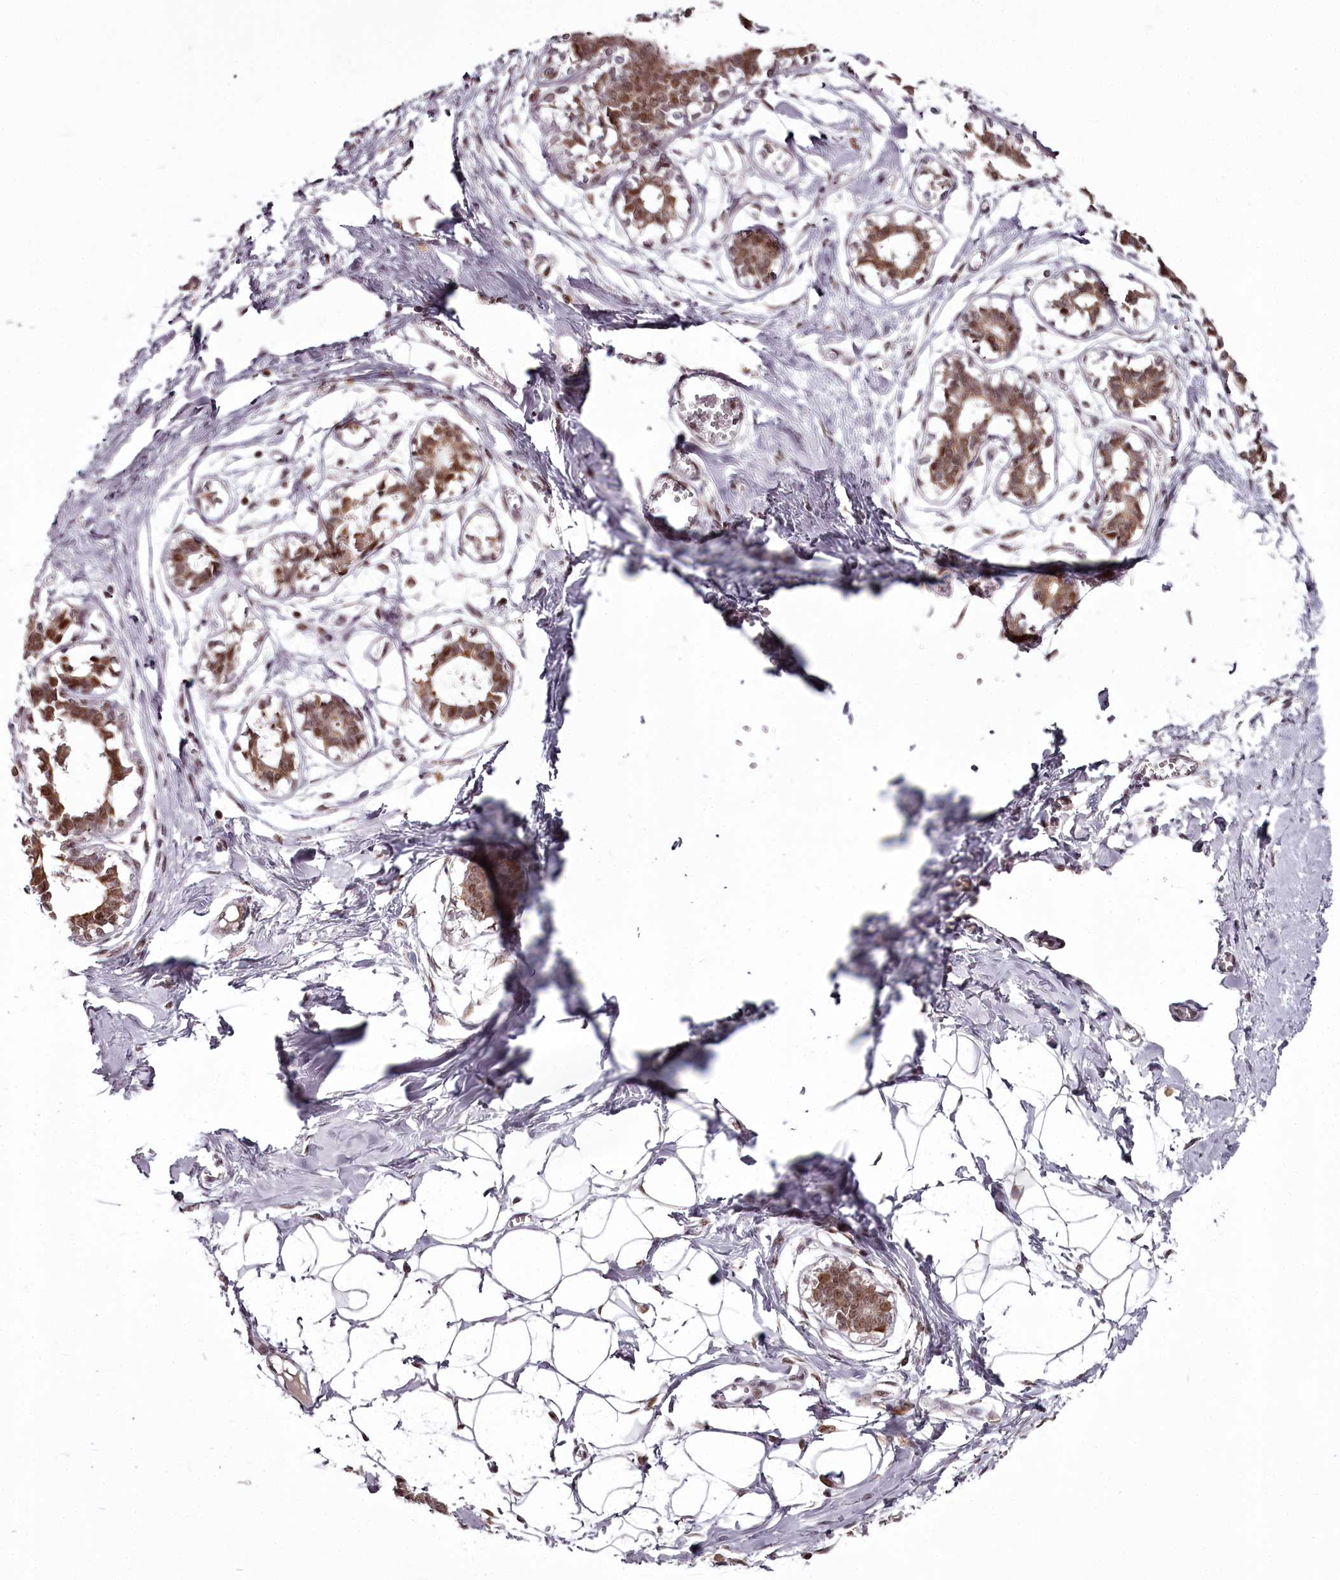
{"staining": {"intensity": "moderate", "quantity": ">75%", "location": "nuclear"}, "tissue": "breast", "cell_type": "Adipocytes", "image_type": "normal", "snomed": [{"axis": "morphology", "description": "Normal tissue, NOS"}, {"axis": "topography", "description": "Breast"}], "caption": "The immunohistochemical stain highlights moderate nuclear staining in adipocytes of unremarkable breast. The protein of interest is shown in brown color, while the nuclei are stained blue.", "gene": "THYN1", "patient": {"sex": "female", "age": 27}}